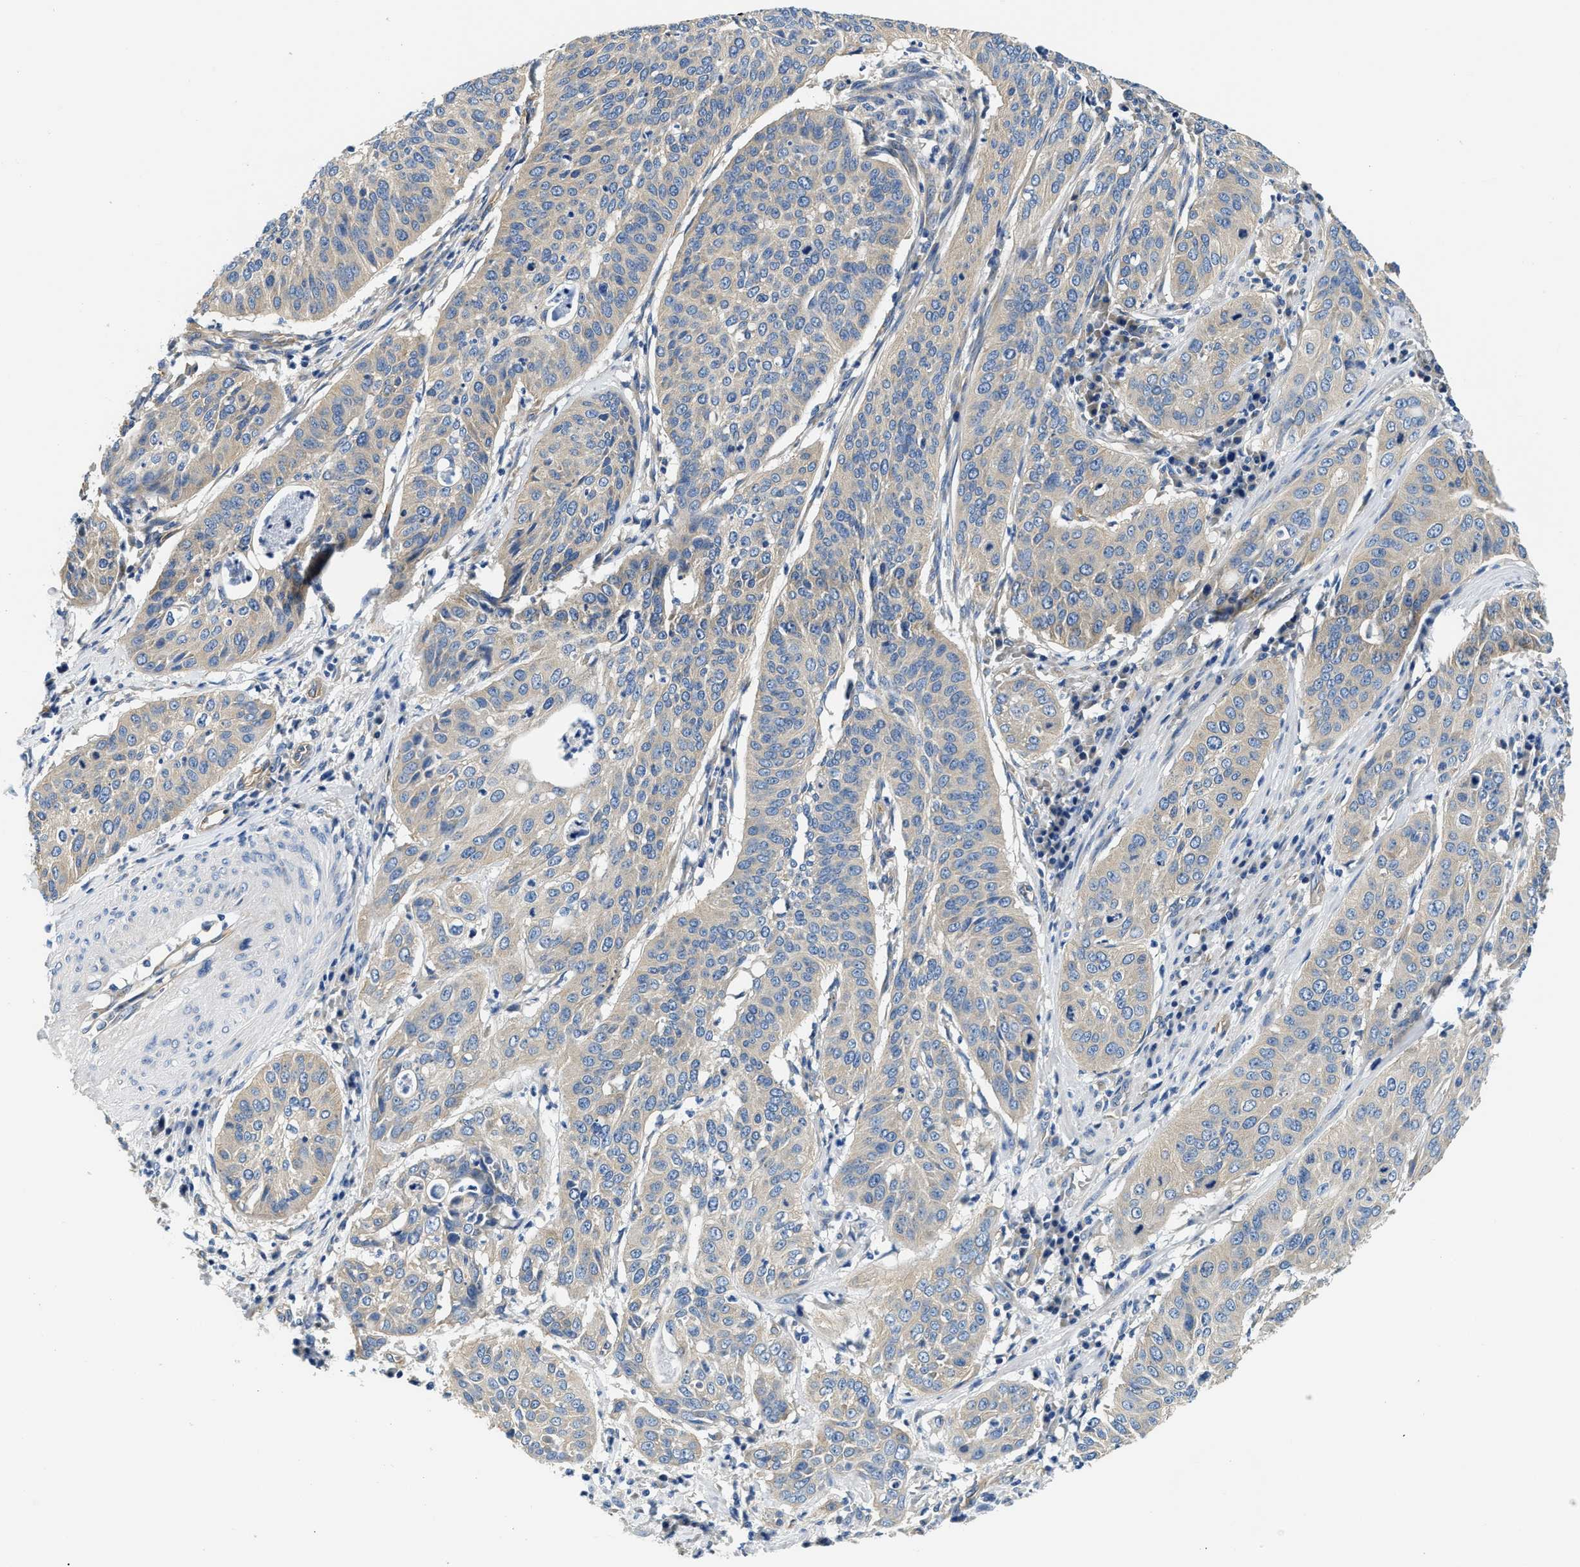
{"staining": {"intensity": "weak", "quantity": "<25%", "location": "cytoplasmic/membranous"}, "tissue": "cervical cancer", "cell_type": "Tumor cells", "image_type": "cancer", "snomed": [{"axis": "morphology", "description": "Normal tissue, NOS"}, {"axis": "morphology", "description": "Squamous cell carcinoma, NOS"}, {"axis": "topography", "description": "Cervix"}], "caption": "Immunohistochemistry (IHC) image of human cervical cancer (squamous cell carcinoma) stained for a protein (brown), which displays no expression in tumor cells.", "gene": "CSDE1", "patient": {"sex": "female", "age": 39}}